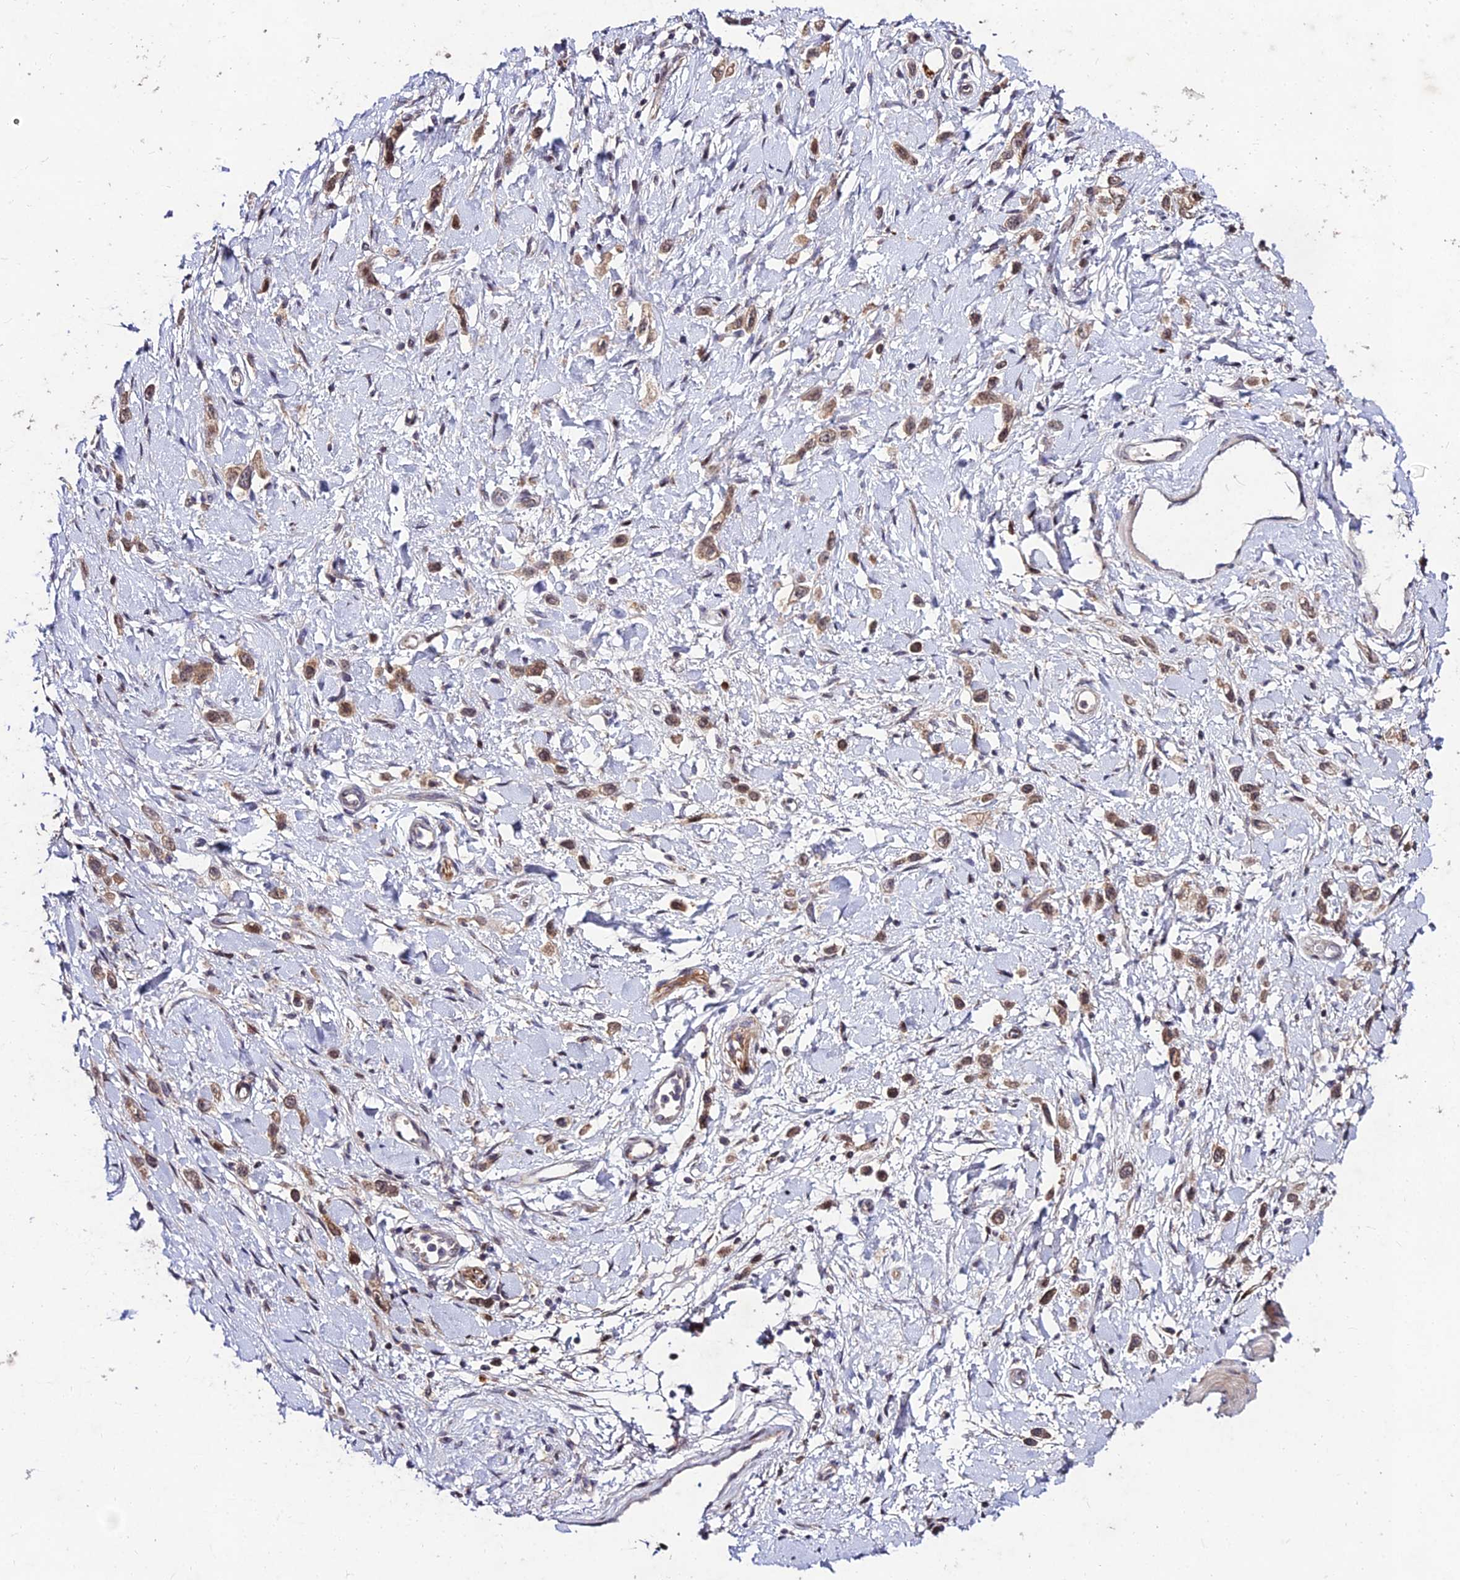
{"staining": {"intensity": "weak", "quantity": ">75%", "location": "cytoplasmic/membranous"}, "tissue": "stomach cancer", "cell_type": "Tumor cells", "image_type": "cancer", "snomed": [{"axis": "morphology", "description": "Adenocarcinoma, NOS"}, {"axis": "topography", "description": "Stomach"}], "caption": "Protein expression analysis of adenocarcinoma (stomach) displays weak cytoplasmic/membranous positivity in approximately >75% of tumor cells.", "gene": "MKKS", "patient": {"sex": "female", "age": 65}}